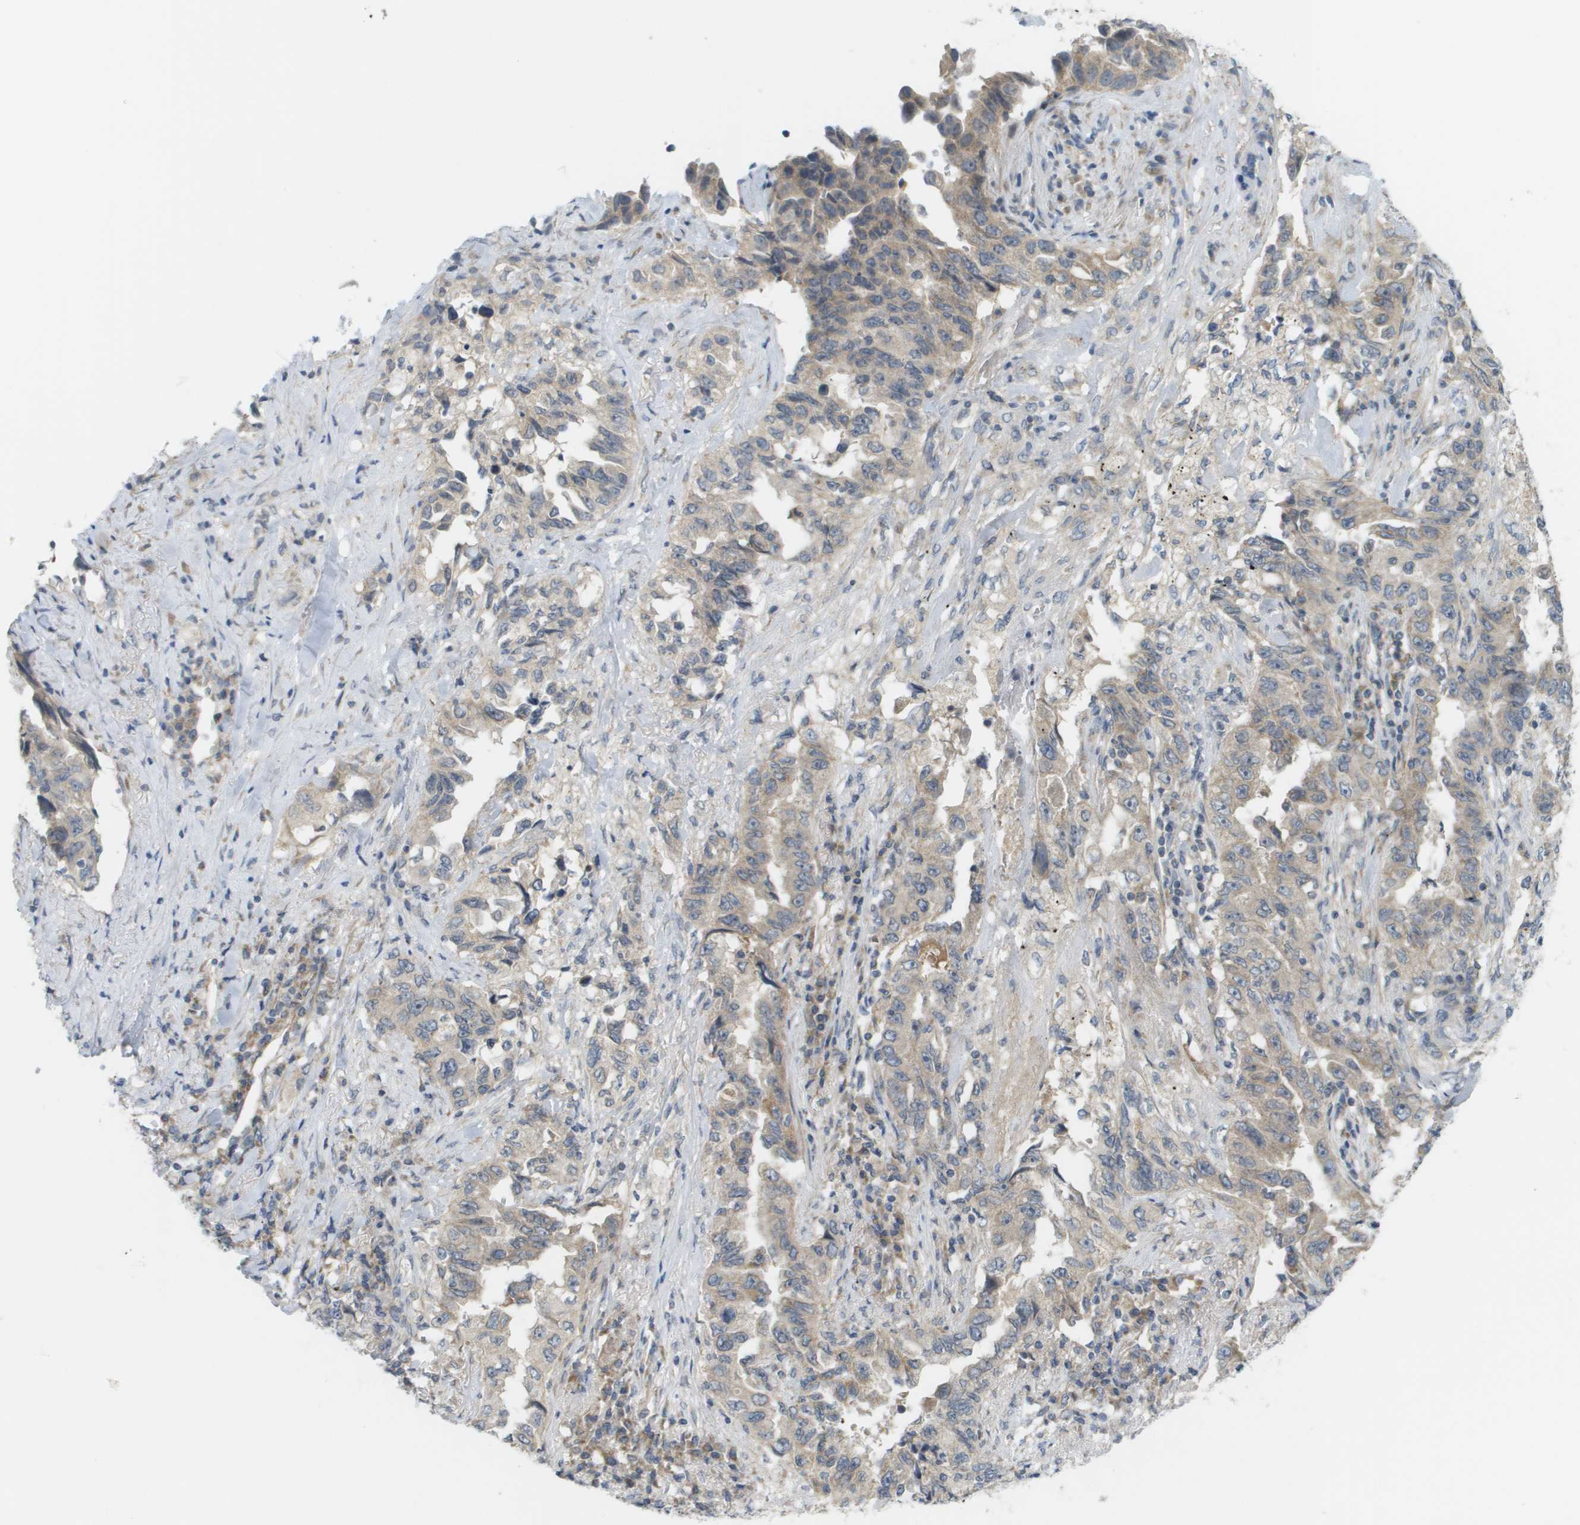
{"staining": {"intensity": "weak", "quantity": ">75%", "location": "cytoplasmic/membranous"}, "tissue": "lung cancer", "cell_type": "Tumor cells", "image_type": "cancer", "snomed": [{"axis": "morphology", "description": "Adenocarcinoma, NOS"}, {"axis": "topography", "description": "Lung"}], "caption": "Approximately >75% of tumor cells in human lung adenocarcinoma demonstrate weak cytoplasmic/membranous protein staining as visualized by brown immunohistochemical staining.", "gene": "PROC", "patient": {"sex": "female", "age": 51}}